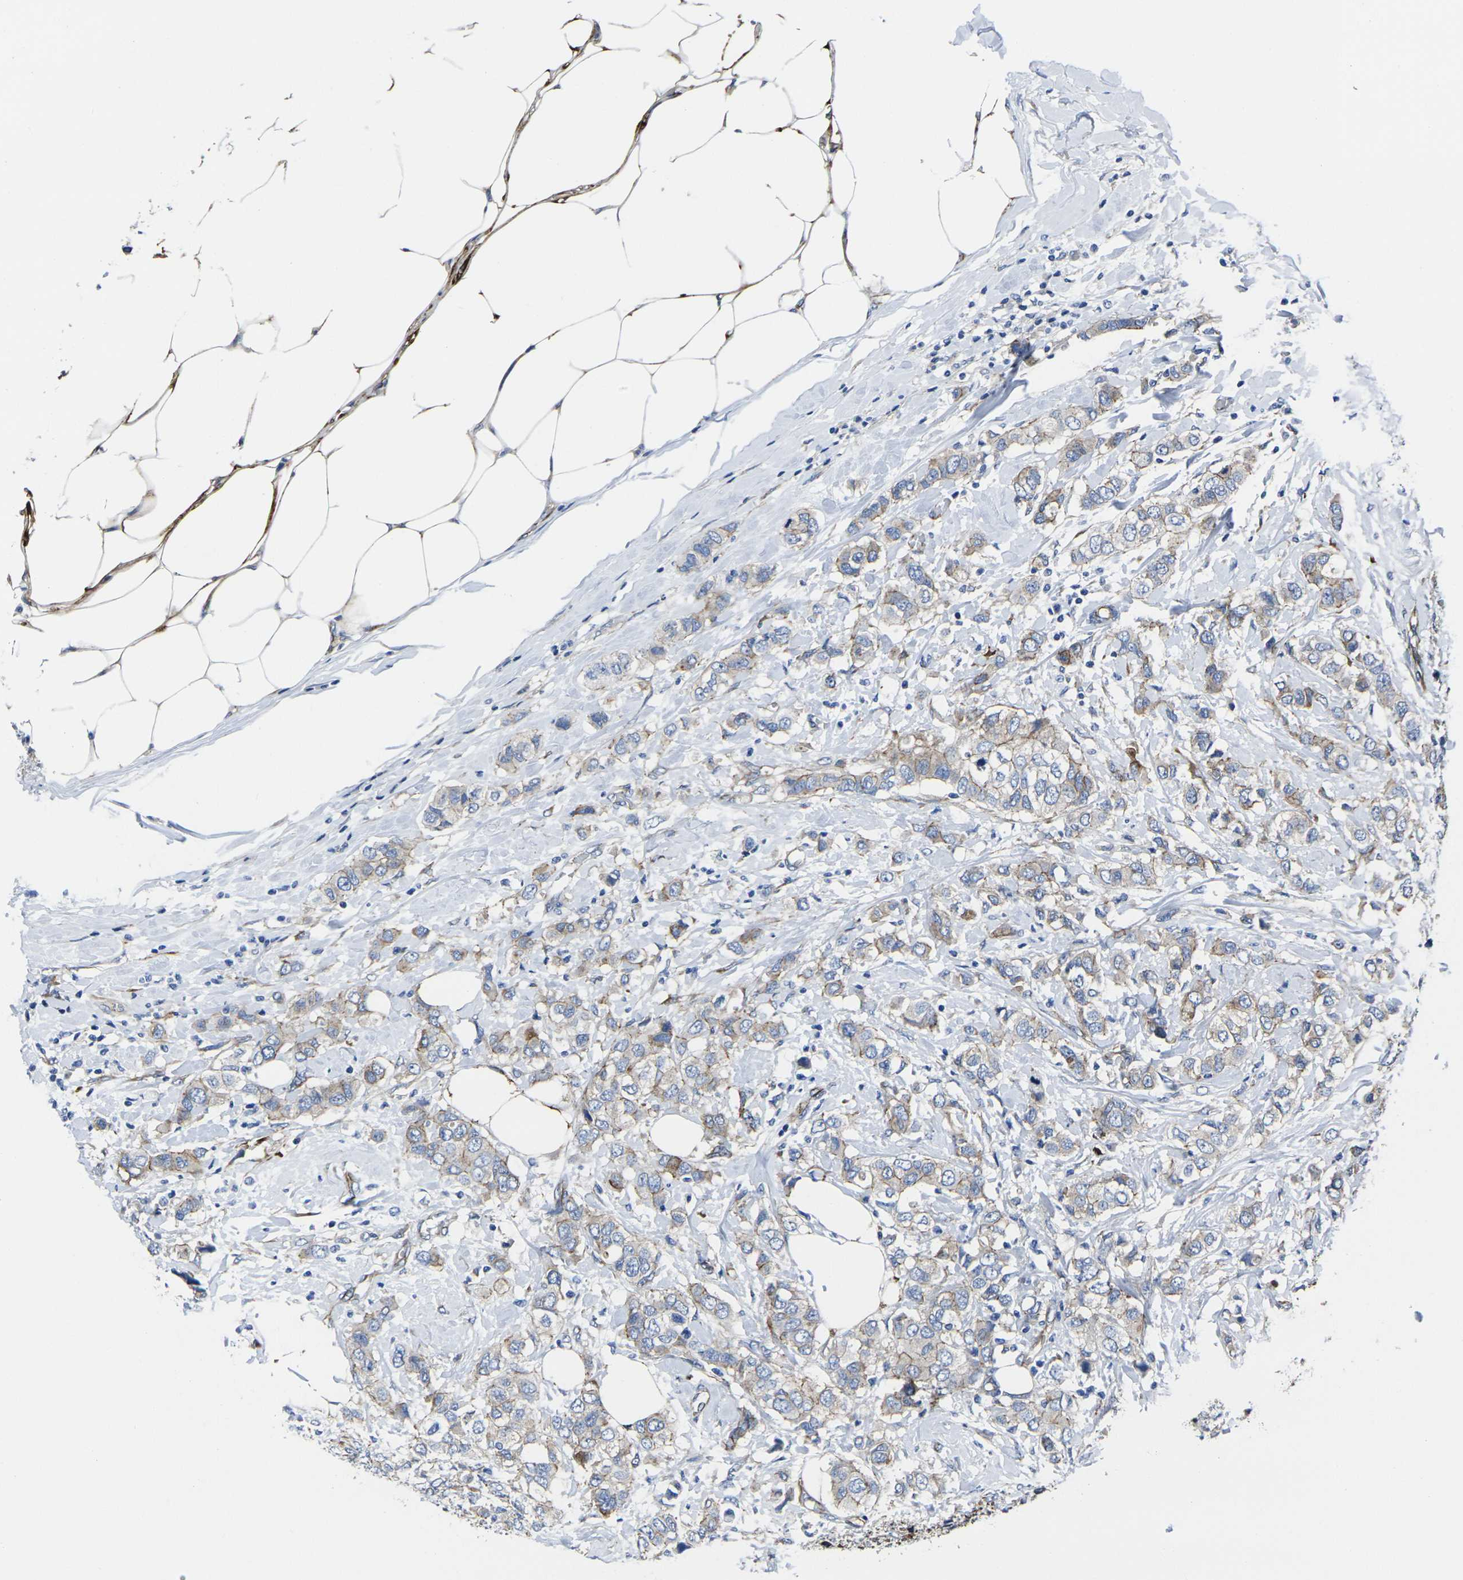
{"staining": {"intensity": "weak", "quantity": "25%-75%", "location": "cytoplasmic/membranous"}, "tissue": "breast cancer", "cell_type": "Tumor cells", "image_type": "cancer", "snomed": [{"axis": "morphology", "description": "Normal tissue, NOS"}, {"axis": "morphology", "description": "Duct carcinoma"}, {"axis": "topography", "description": "Breast"}], "caption": "Breast infiltrating ductal carcinoma was stained to show a protein in brown. There is low levels of weak cytoplasmic/membranous expression in about 25%-75% of tumor cells.", "gene": "NUMB", "patient": {"sex": "female", "age": 50}}